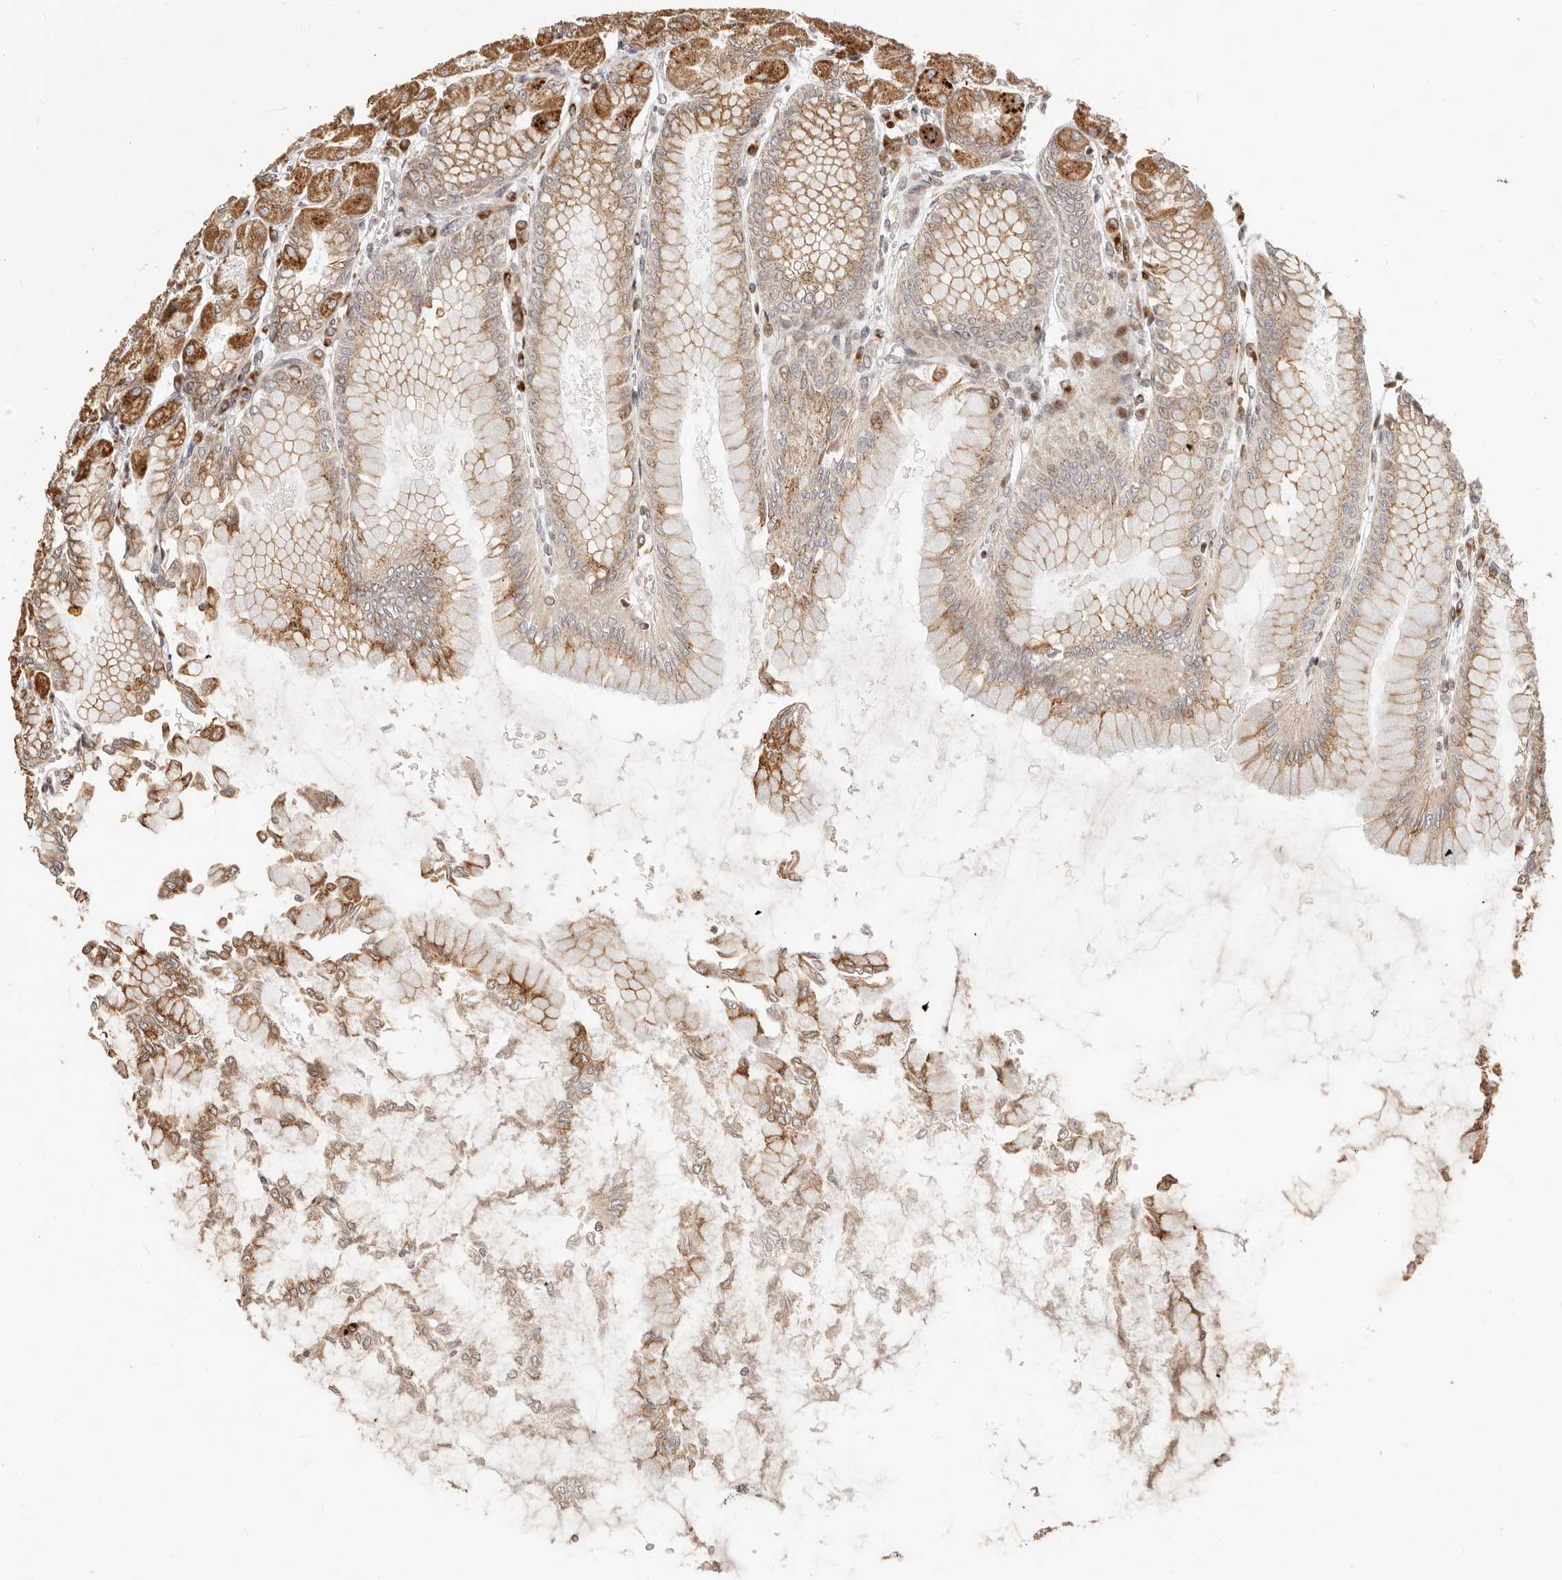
{"staining": {"intensity": "strong", "quantity": ">75%", "location": "cytoplasmic/membranous"}, "tissue": "stomach", "cell_type": "Glandular cells", "image_type": "normal", "snomed": [{"axis": "morphology", "description": "Normal tissue, NOS"}, {"axis": "topography", "description": "Stomach, upper"}], "caption": "Immunohistochemistry (IHC) histopathology image of normal stomach: human stomach stained using immunohistochemistry (IHC) displays high levels of strong protein expression localized specifically in the cytoplasmic/membranous of glandular cells, appearing as a cytoplasmic/membranous brown color.", "gene": "TRIM4", "patient": {"sex": "female", "age": 56}}